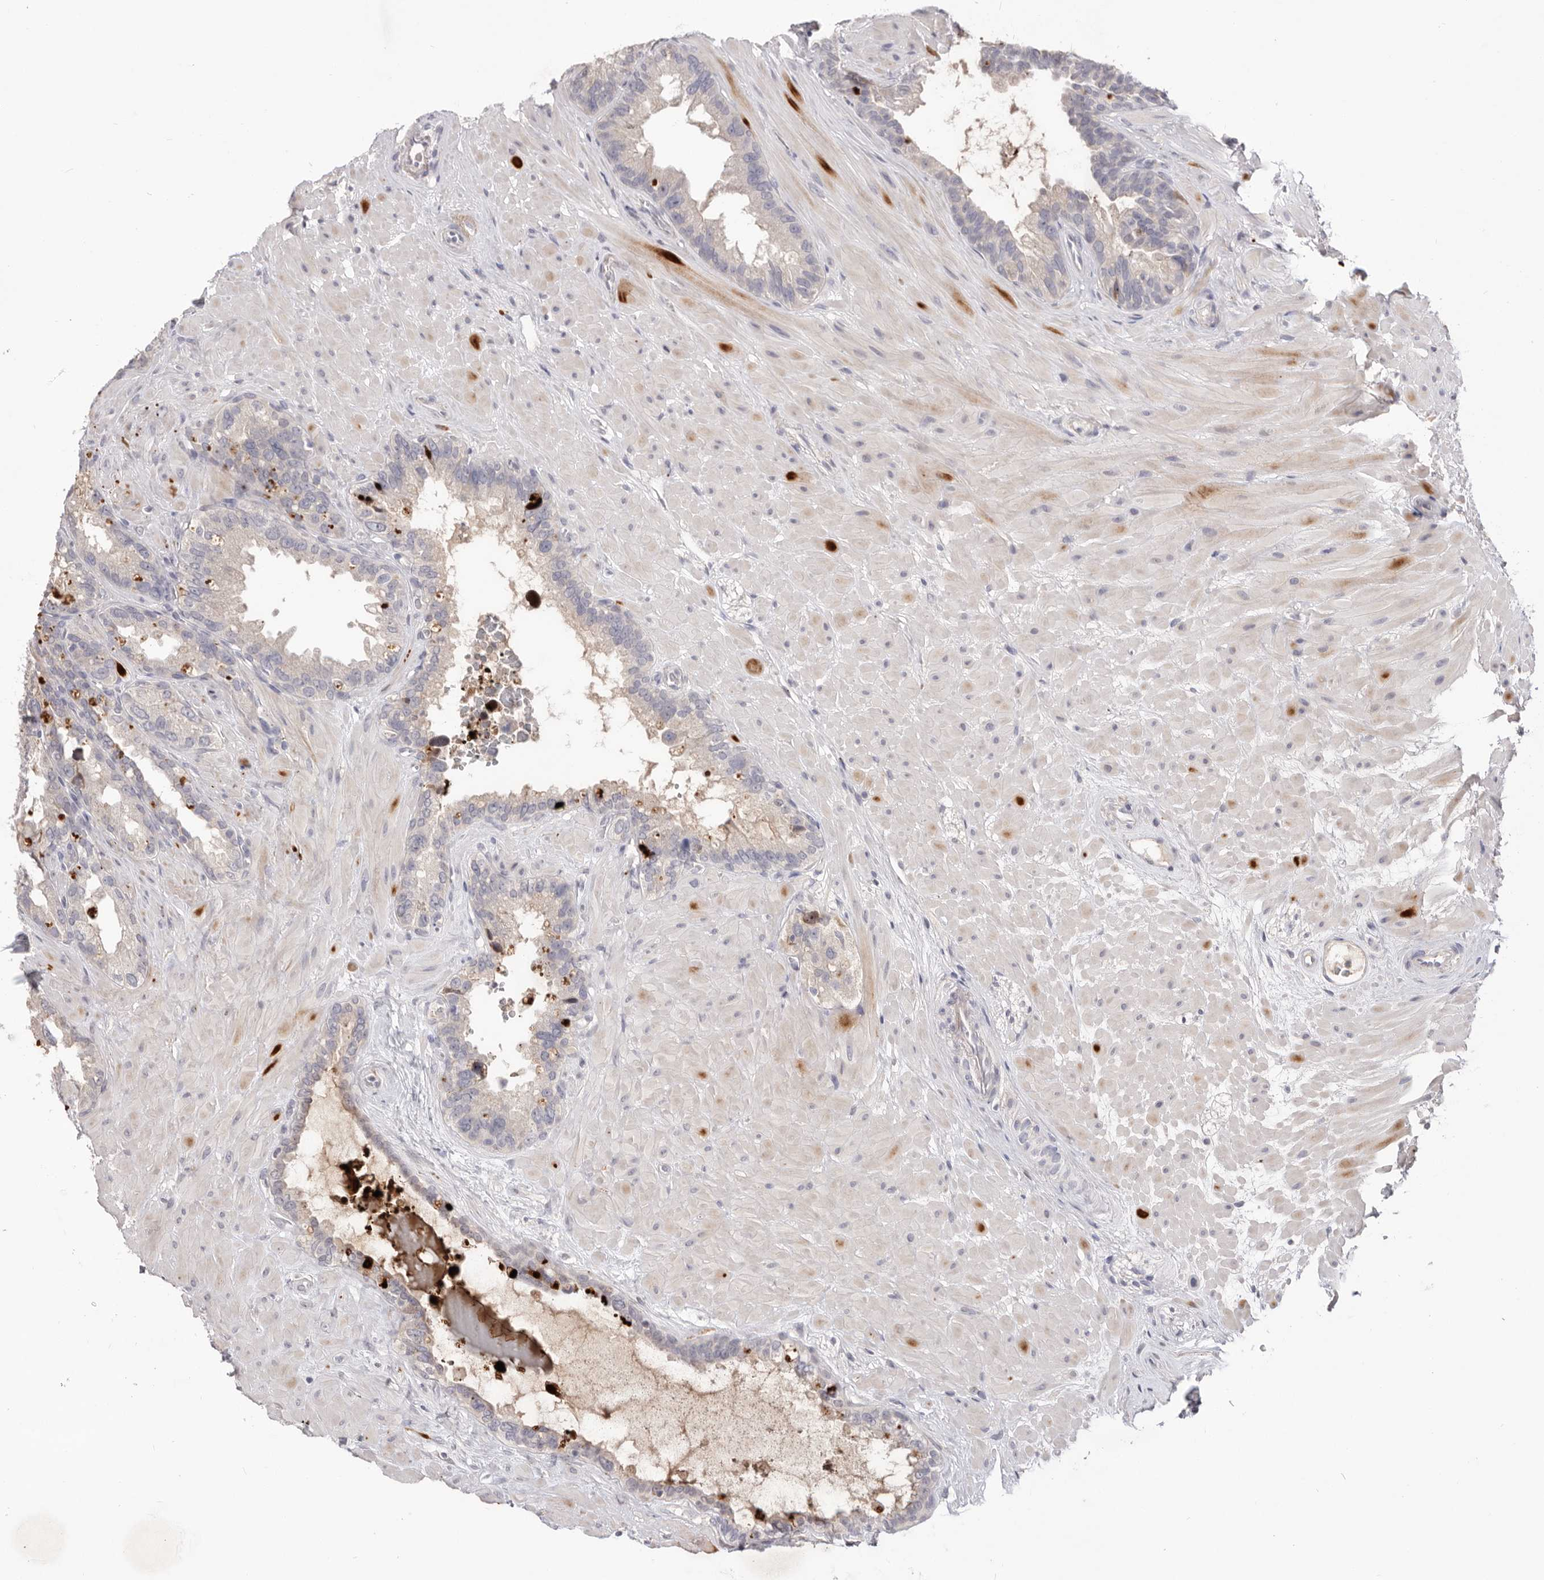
{"staining": {"intensity": "negative", "quantity": "none", "location": "none"}, "tissue": "seminal vesicle", "cell_type": "Glandular cells", "image_type": "normal", "snomed": [{"axis": "morphology", "description": "Normal tissue, NOS"}, {"axis": "topography", "description": "Seminal veicle"}], "caption": "The micrograph exhibits no significant positivity in glandular cells of seminal vesicle. The staining was performed using DAB to visualize the protein expression in brown, while the nuclei were stained in blue with hematoxylin (Magnification: 20x).", "gene": "DOP1A", "patient": {"sex": "male", "age": 80}}